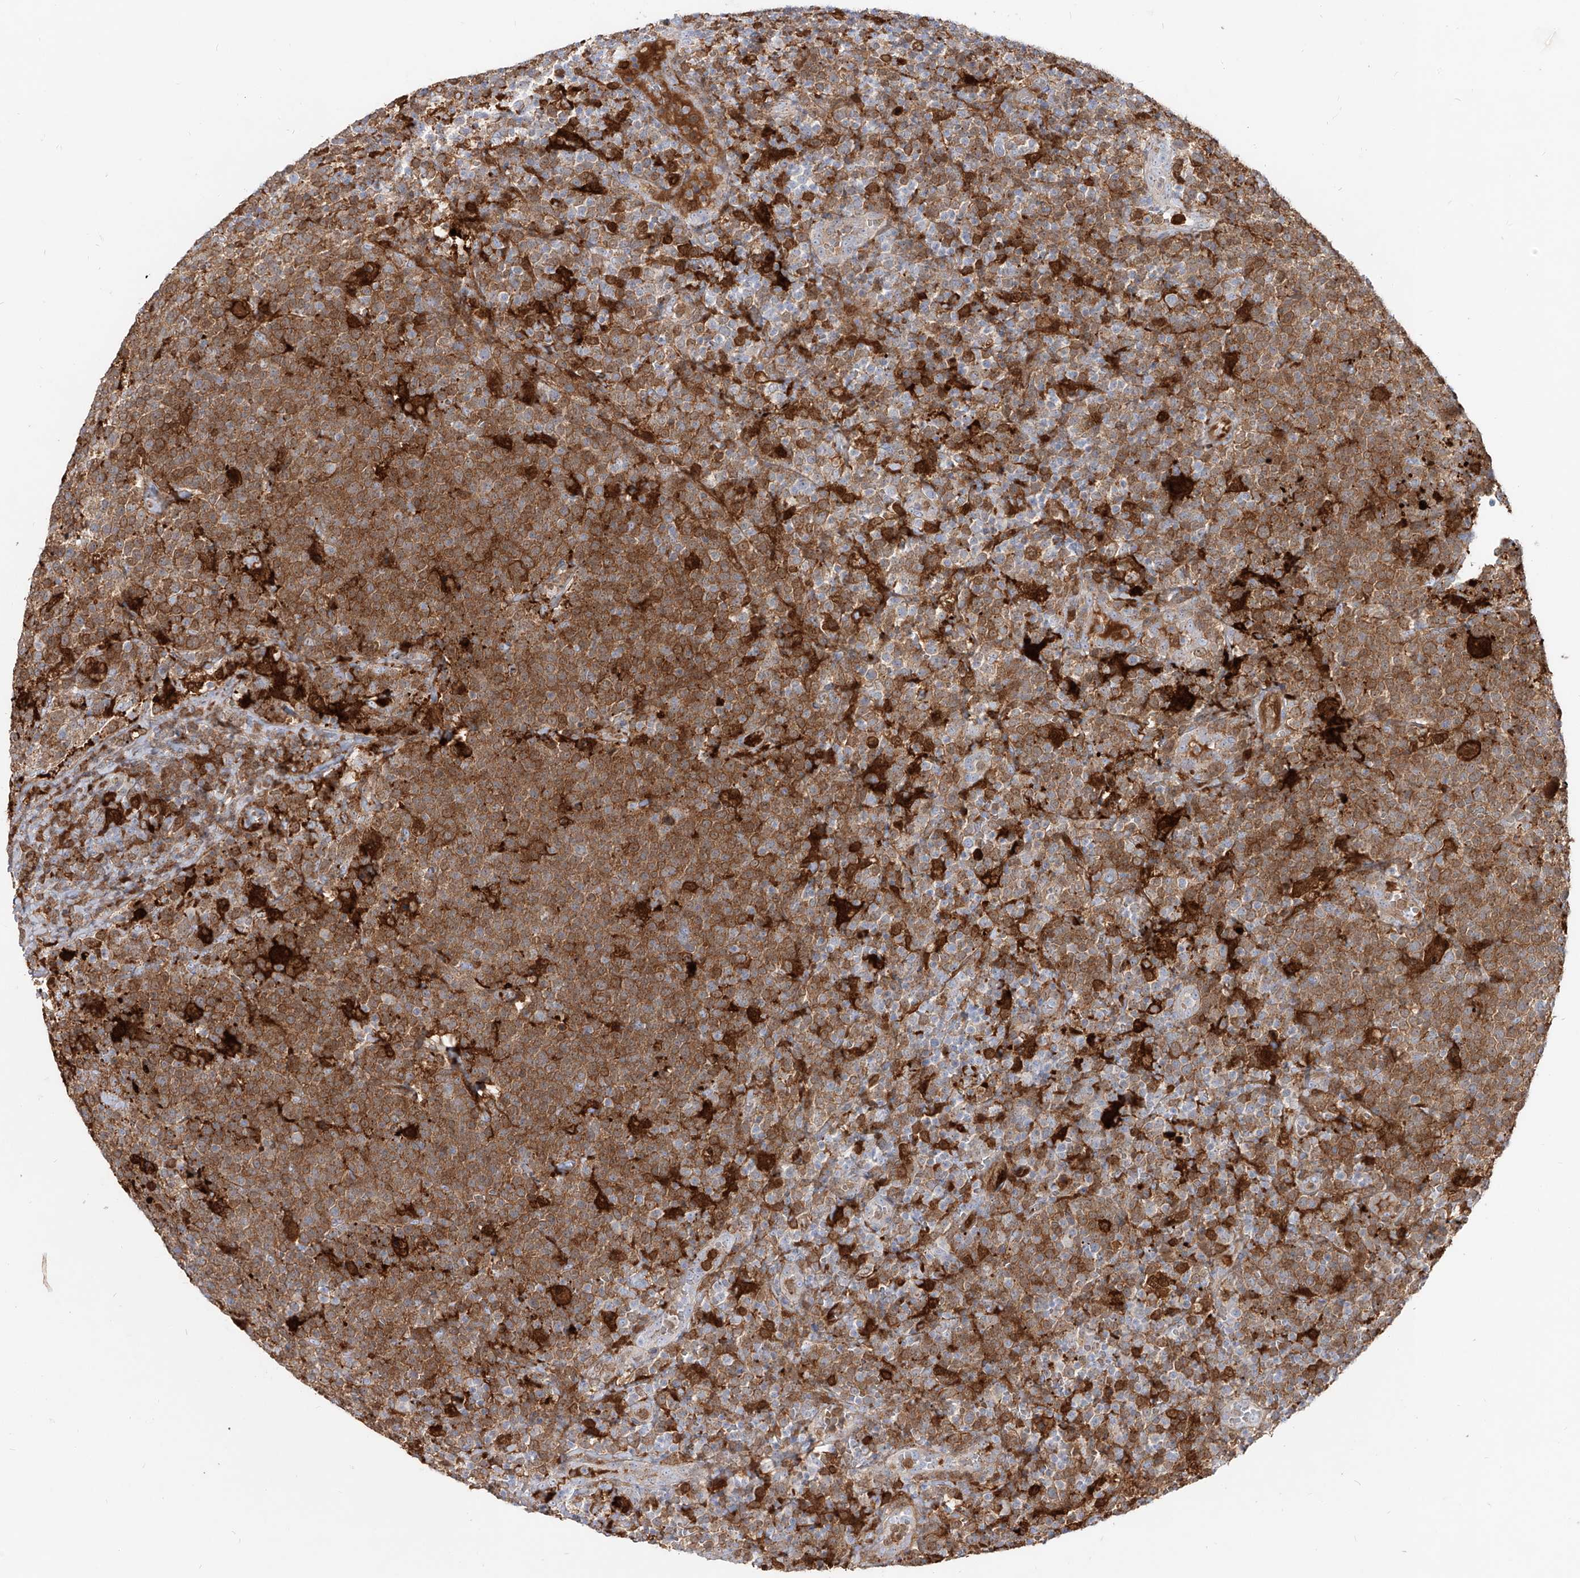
{"staining": {"intensity": "moderate", "quantity": "25%-75%", "location": "cytoplasmic/membranous"}, "tissue": "lymphoma", "cell_type": "Tumor cells", "image_type": "cancer", "snomed": [{"axis": "morphology", "description": "Malignant lymphoma, non-Hodgkin's type, High grade"}, {"axis": "topography", "description": "Lymph node"}], "caption": "Immunohistochemistry (IHC) photomicrograph of neoplastic tissue: human high-grade malignant lymphoma, non-Hodgkin's type stained using immunohistochemistry reveals medium levels of moderate protein expression localized specifically in the cytoplasmic/membranous of tumor cells, appearing as a cytoplasmic/membranous brown color.", "gene": "KYNU", "patient": {"sex": "male", "age": 61}}